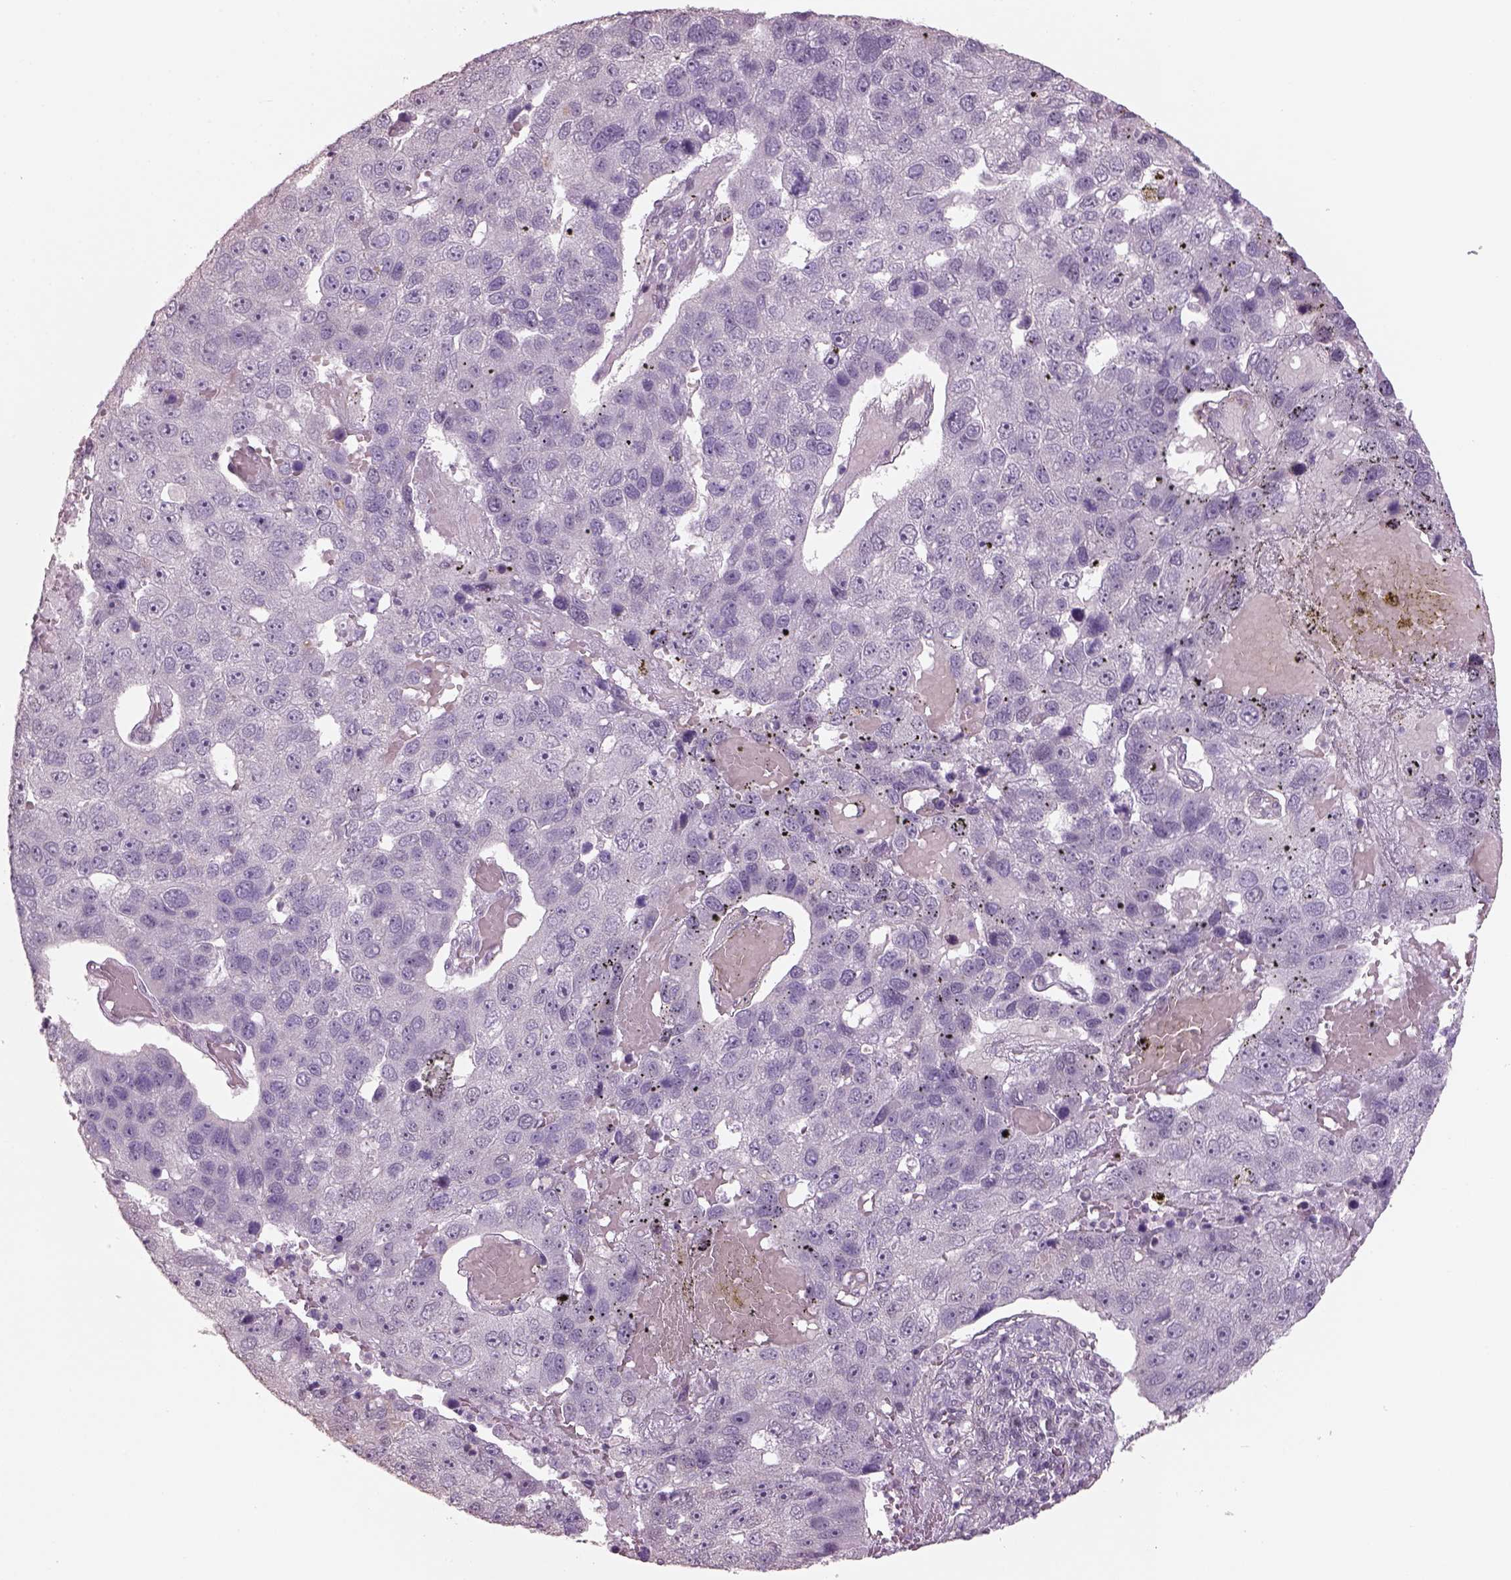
{"staining": {"intensity": "negative", "quantity": "none", "location": "none"}, "tissue": "pancreatic cancer", "cell_type": "Tumor cells", "image_type": "cancer", "snomed": [{"axis": "morphology", "description": "Adenocarcinoma, NOS"}, {"axis": "topography", "description": "Pancreas"}], "caption": "This is a image of immunohistochemistry (IHC) staining of pancreatic adenocarcinoma, which shows no staining in tumor cells. Brightfield microscopy of IHC stained with DAB (3,3'-diaminobenzidine) (brown) and hematoxylin (blue), captured at high magnification.", "gene": "NAT8", "patient": {"sex": "female", "age": 61}}